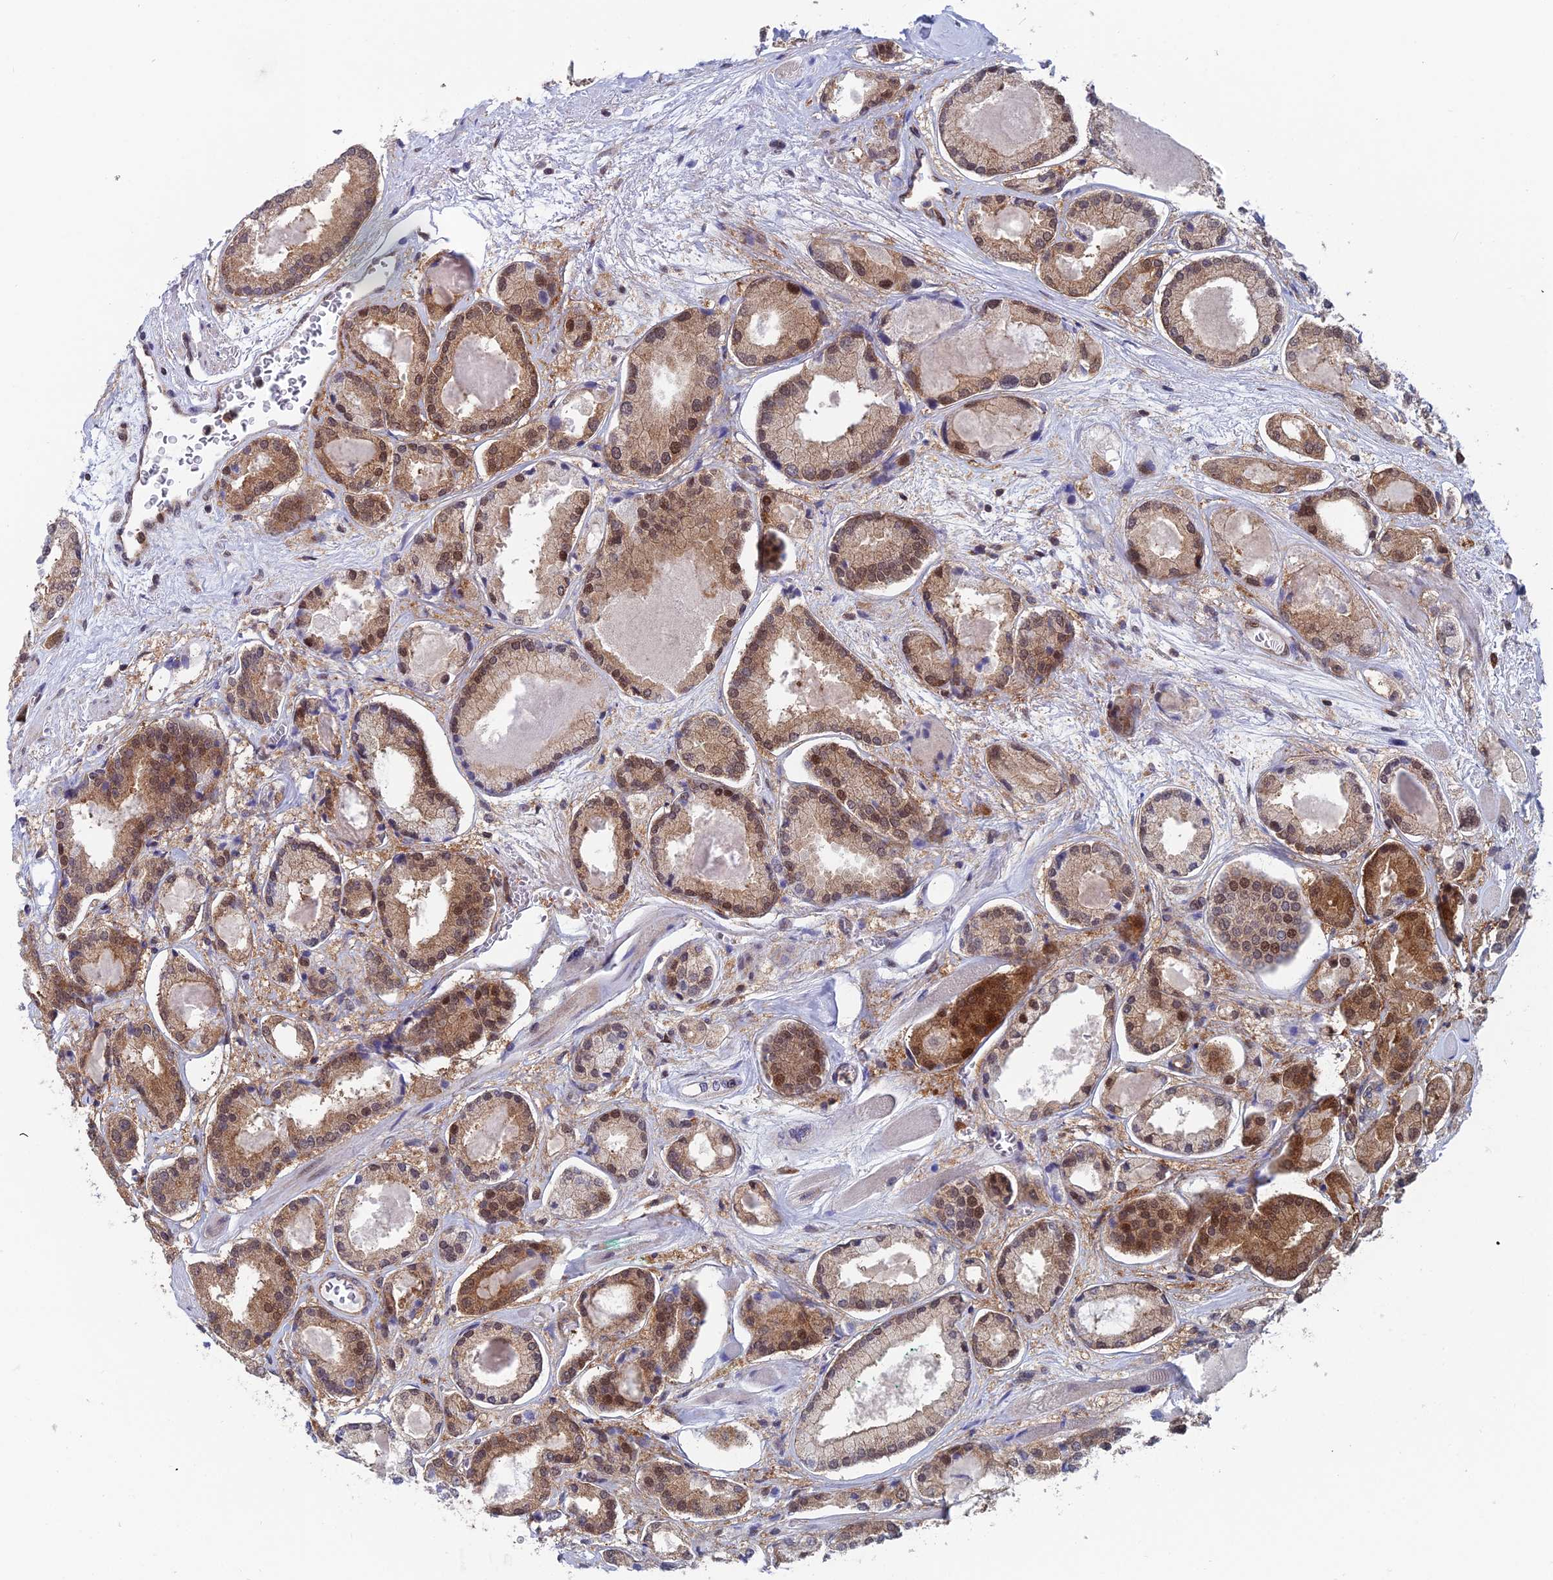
{"staining": {"intensity": "moderate", "quantity": ">75%", "location": "cytoplasmic/membranous,nuclear"}, "tissue": "prostate cancer", "cell_type": "Tumor cells", "image_type": "cancer", "snomed": [{"axis": "morphology", "description": "Adenocarcinoma, High grade"}, {"axis": "topography", "description": "Prostate"}], "caption": "This micrograph exhibits high-grade adenocarcinoma (prostate) stained with immunohistochemistry to label a protein in brown. The cytoplasmic/membranous and nuclear of tumor cells show moderate positivity for the protein. Nuclei are counter-stained blue.", "gene": "IGBP1", "patient": {"sex": "male", "age": 67}}